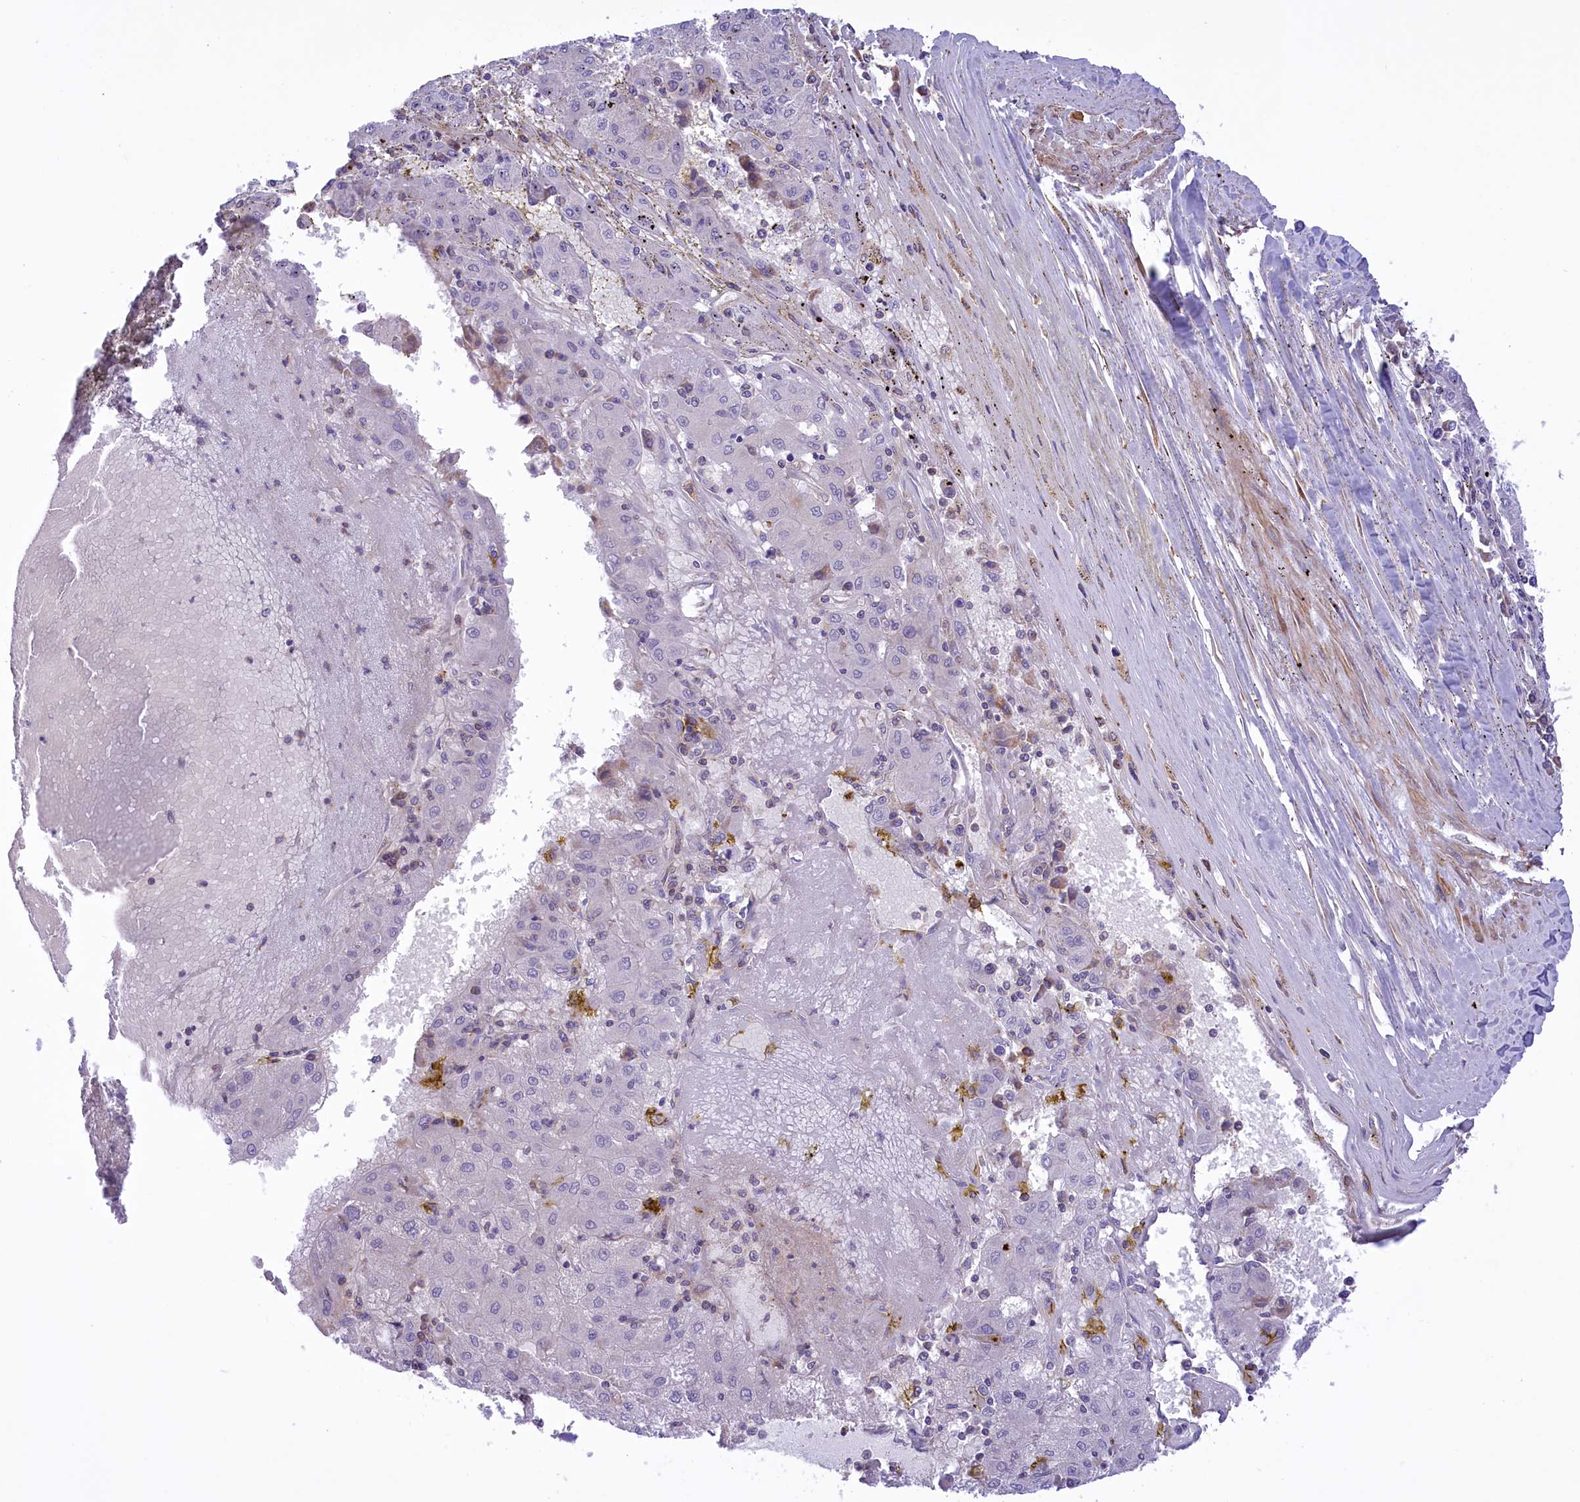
{"staining": {"intensity": "negative", "quantity": "none", "location": "none"}, "tissue": "liver cancer", "cell_type": "Tumor cells", "image_type": "cancer", "snomed": [{"axis": "morphology", "description": "Carcinoma, Hepatocellular, NOS"}, {"axis": "topography", "description": "Liver"}], "caption": "Tumor cells are negative for protein expression in human liver hepatocellular carcinoma. The staining is performed using DAB brown chromogen with nuclei counter-stained in using hematoxylin.", "gene": "CORO7-PAM16", "patient": {"sex": "male", "age": 72}}